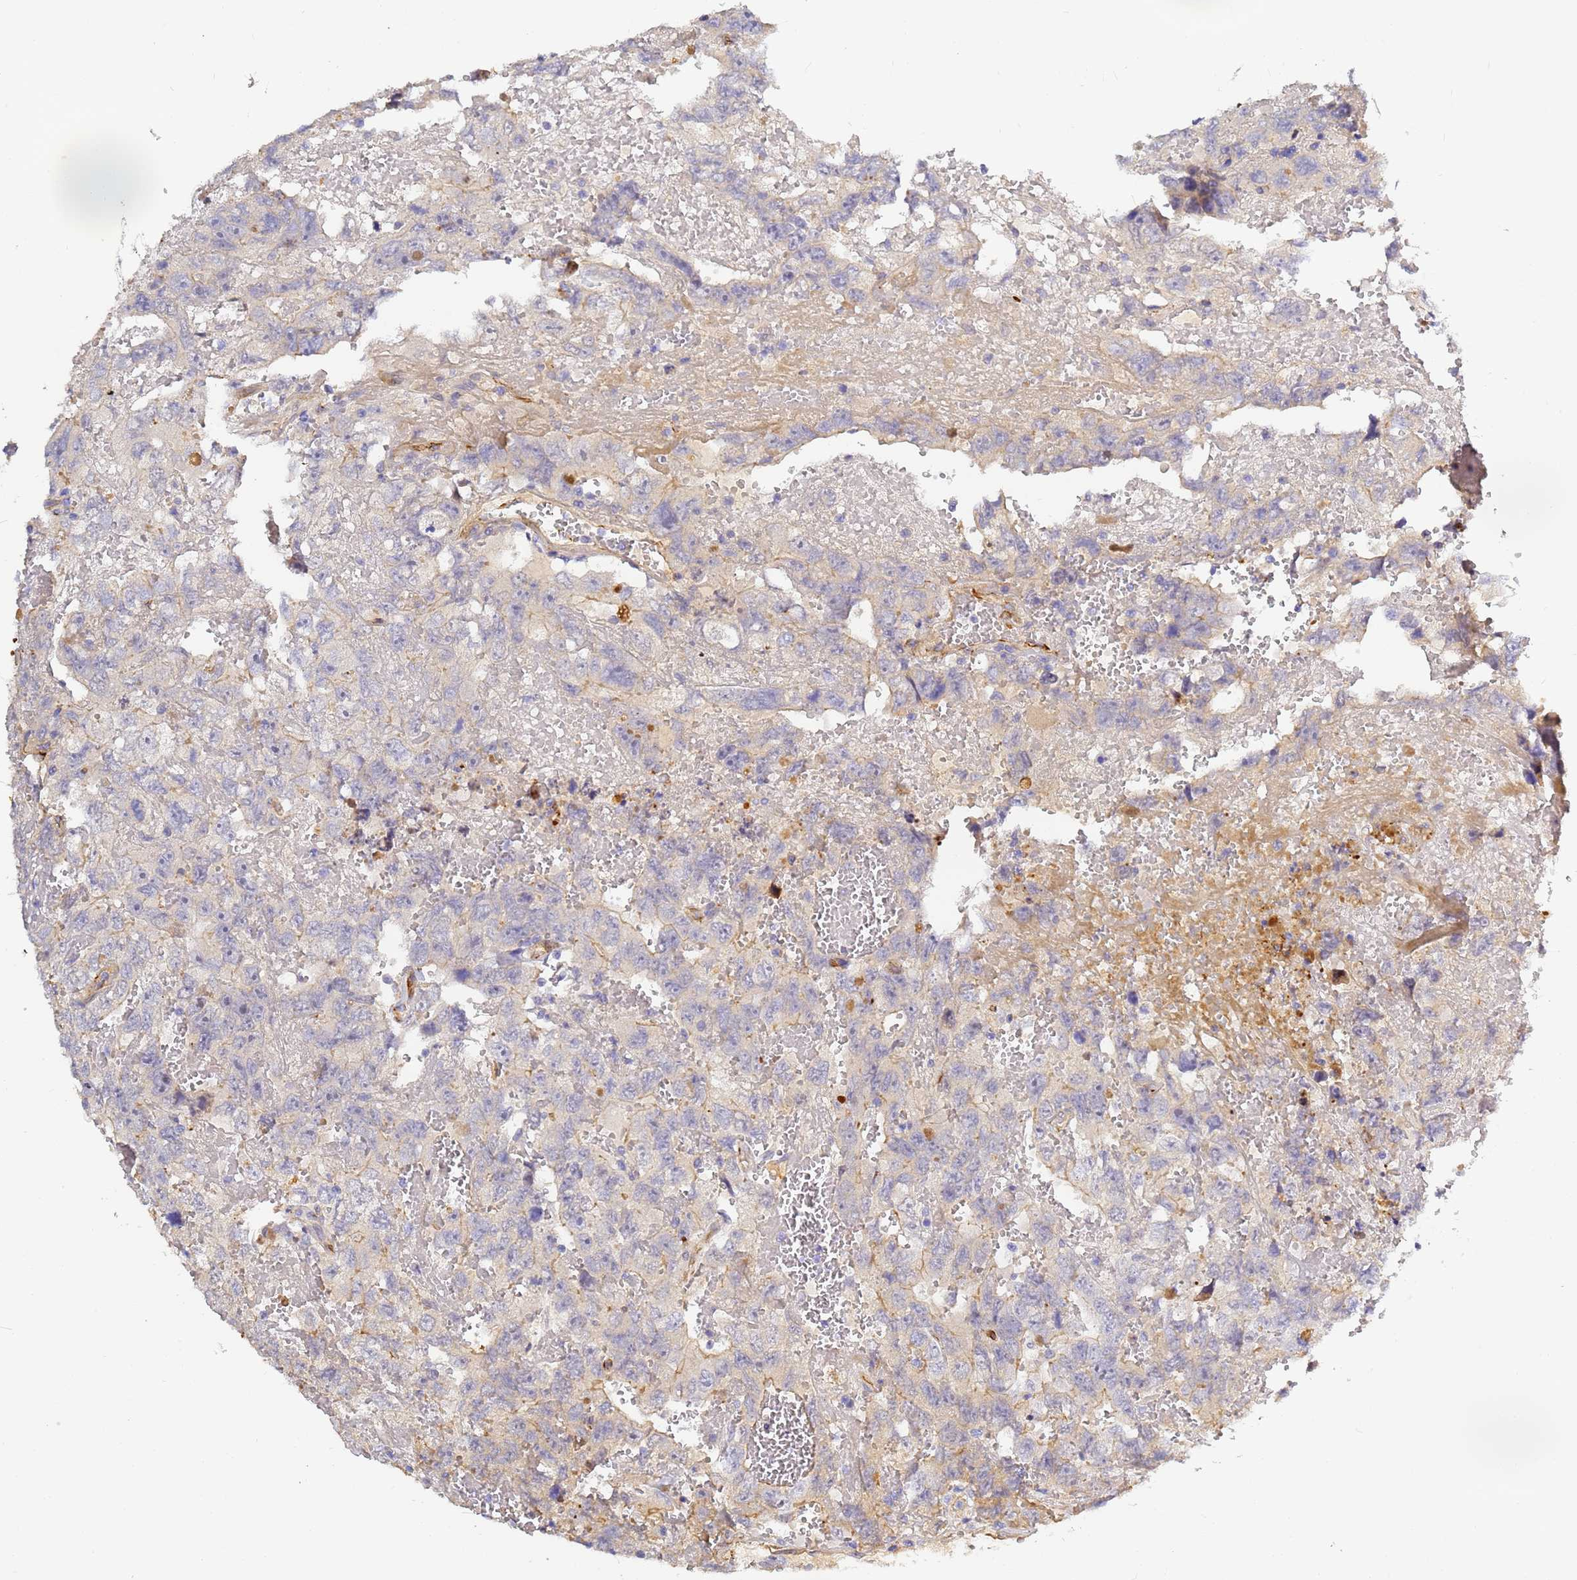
{"staining": {"intensity": "negative", "quantity": "none", "location": "none"}, "tissue": "testis cancer", "cell_type": "Tumor cells", "image_type": "cancer", "snomed": [{"axis": "morphology", "description": "Carcinoma, Embryonal, NOS"}, {"axis": "topography", "description": "Testis"}], "caption": "High magnification brightfield microscopy of testis embryonal carcinoma stained with DAB (brown) and counterstained with hematoxylin (blue): tumor cells show no significant expression.", "gene": "CFH", "patient": {"sex": "male", "age": 45}}